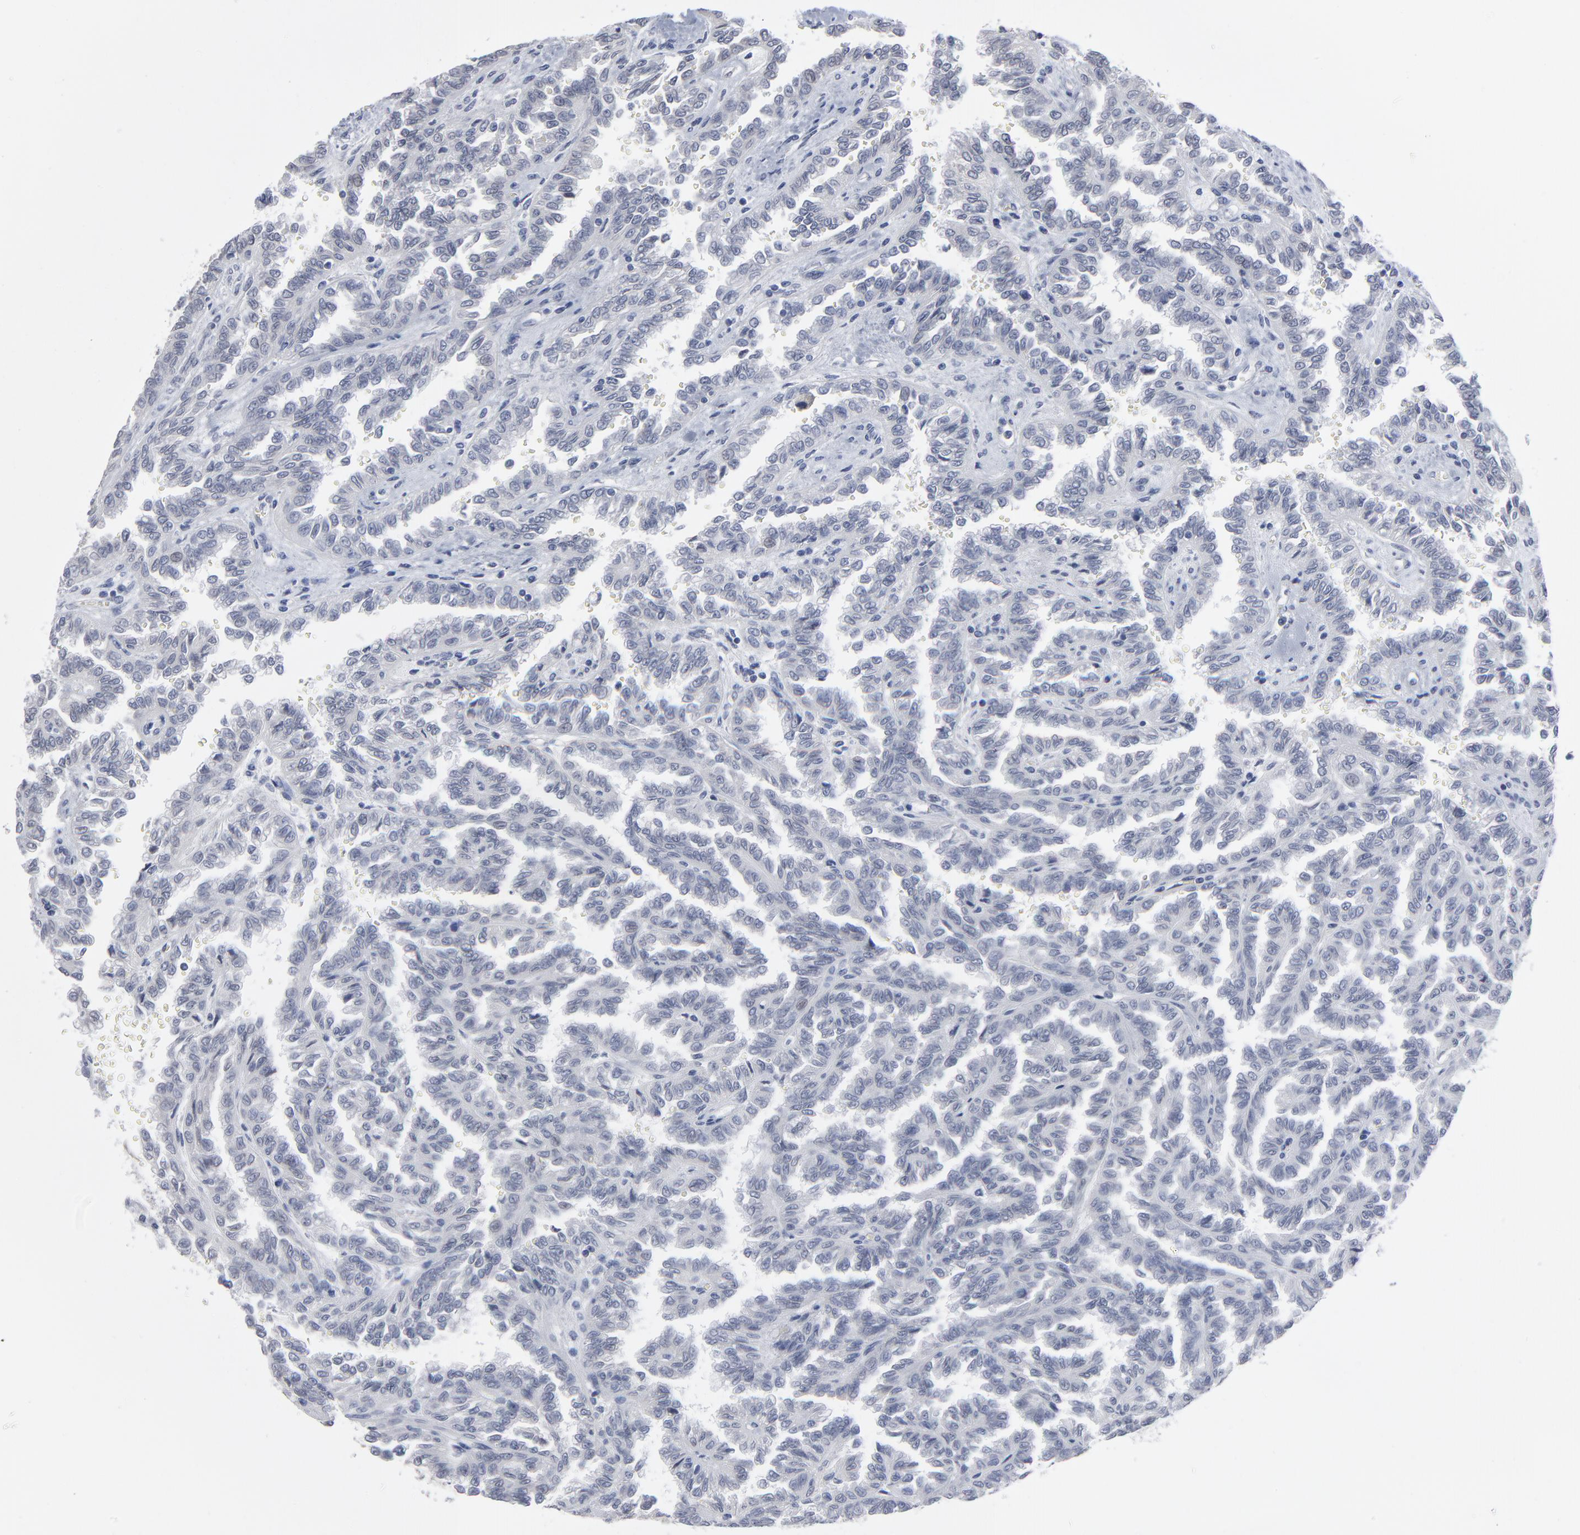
{"staining": {"intensity": "negative", "quantity": "none", "location": "none"}, "tissue": "renal cancer", "cell_type": "Tumor cells", "image_type": "cancer", "snomed": [{"axis": "morphology", "description": "Inflammation, NOS"}, {"axis": "morphology", "description": "Adenocarcinoma, NOS"}, {"axis": "topography", "description": "Kidney"}], "caption": "The photomicrograph reveals no staining of tumor cells in renal adenocarcinoma. (DAB (3,3'-diaminobenzidine) immunohistochemistry with hematoxylin counter stain).", "gene": "SYNE2", "patient": {"sex": "male", "age": 68}}